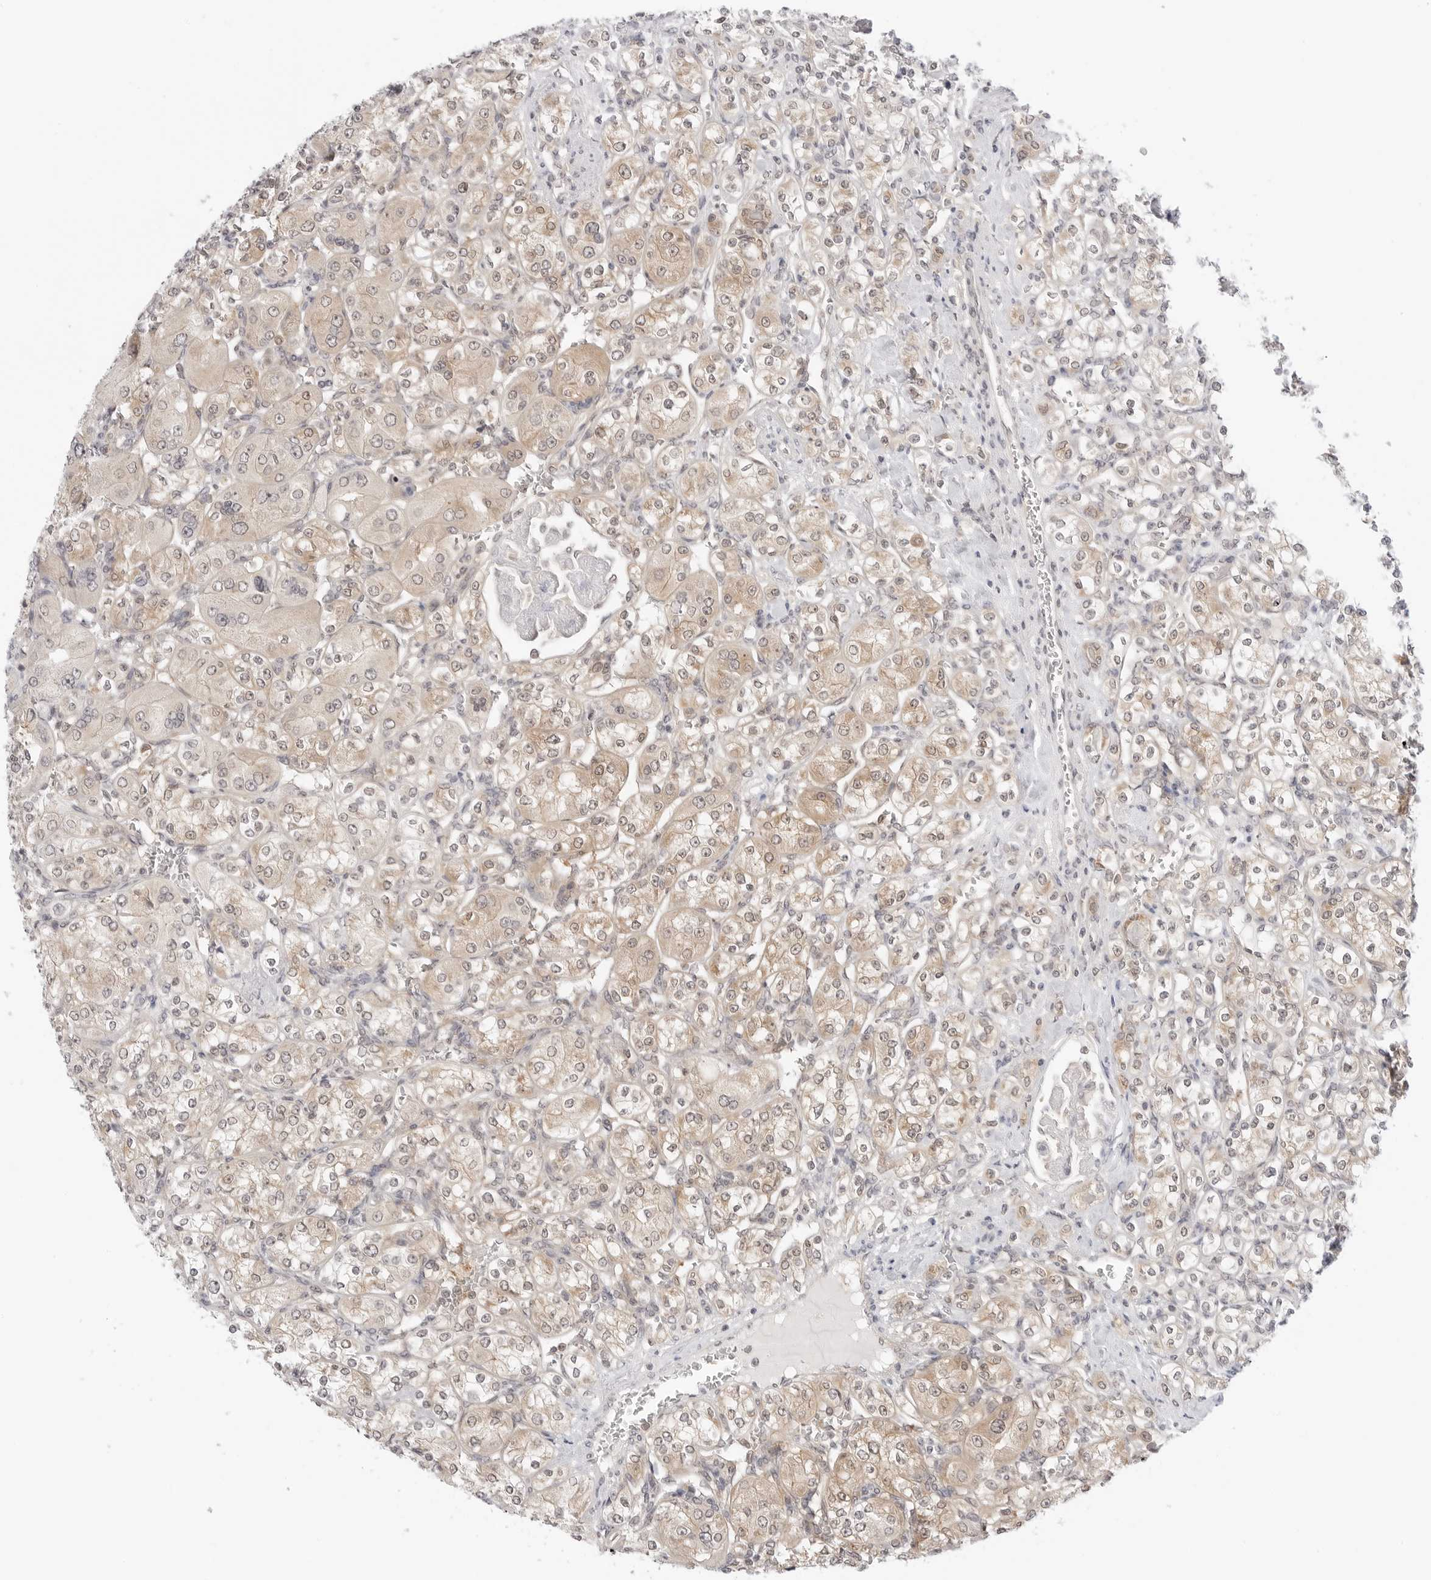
{"staining": {"intensity": "weak", "quantity": "25%-75%", "location": "cytoplasmic/membranous"}, "tissue": "renal cancer", "cell_type": "Tumor cells", "image_type": "cancer", "snomed": [{"axis": "morphology", "description": "Adenocarcinoma, NOS"}, {"axis": "topography", "description": "Kidney"}], "caption": "The immunohistochemical stain highlights weak cytoplasmic/membranous staining in tumor cells of renal cancer (adenocarcinoma) tissue.", "gene": "NUDC", "patient": {"sex": "male", "age": 77}}